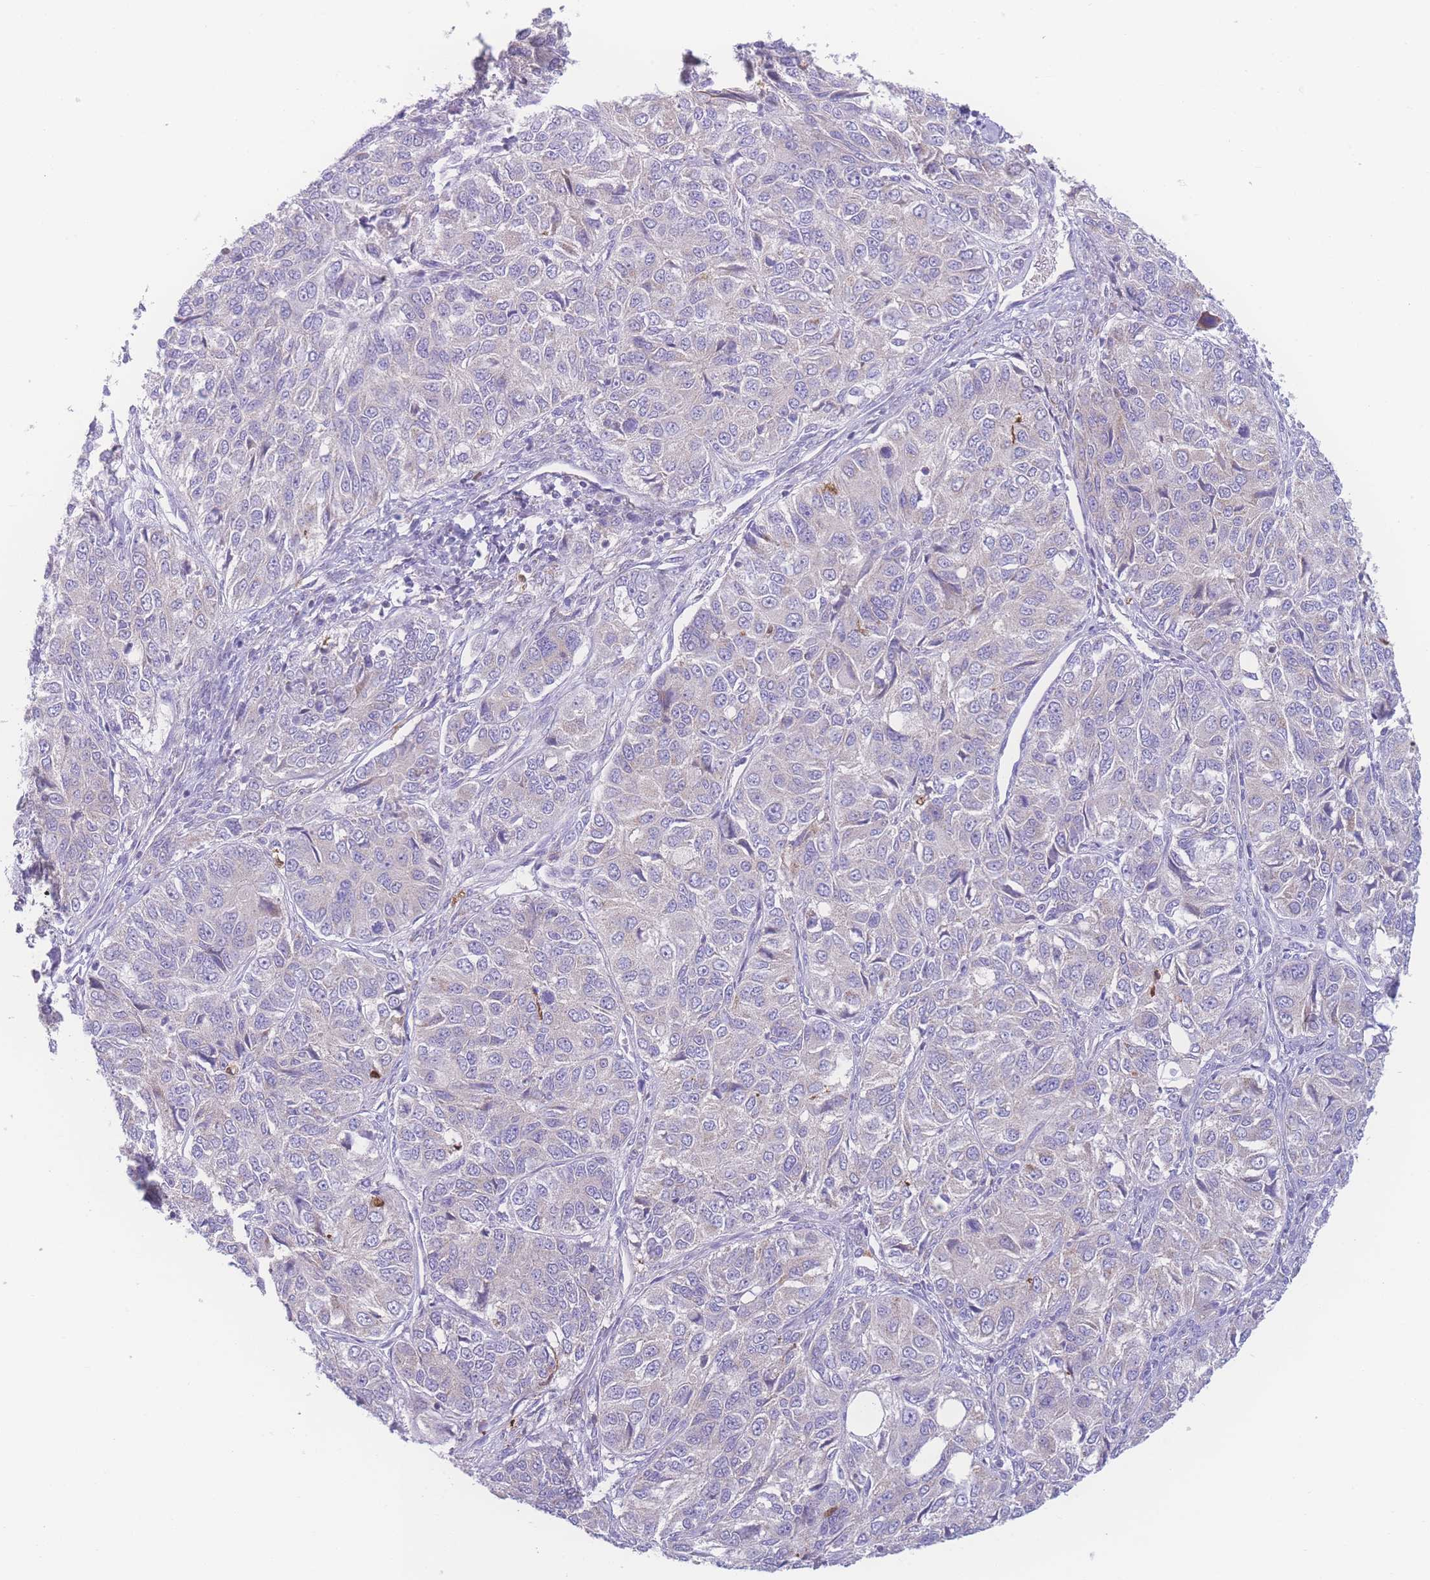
{"staining": {"intensity": "negative", "quantity": "none", "location": "none"}, "tissue": "ovarian cancer", "cell_type": "Tumor cells", "image_type": "cancer", "snomed": [{"axis": "morphology", "description": "Carcinoma, endometroid"}, {"axis": "topography", "description": "Ovary"}], "caption": "A high-resolution histopathology image shows immunohistochemistry staining of ovarian cancer (endometroid carcinoma), which exhibits no significant staining in tumor cells. Nuclei are stained in blue.", "gene": "NBEAL1", "patient": {"sex": "female", "age": 51}}